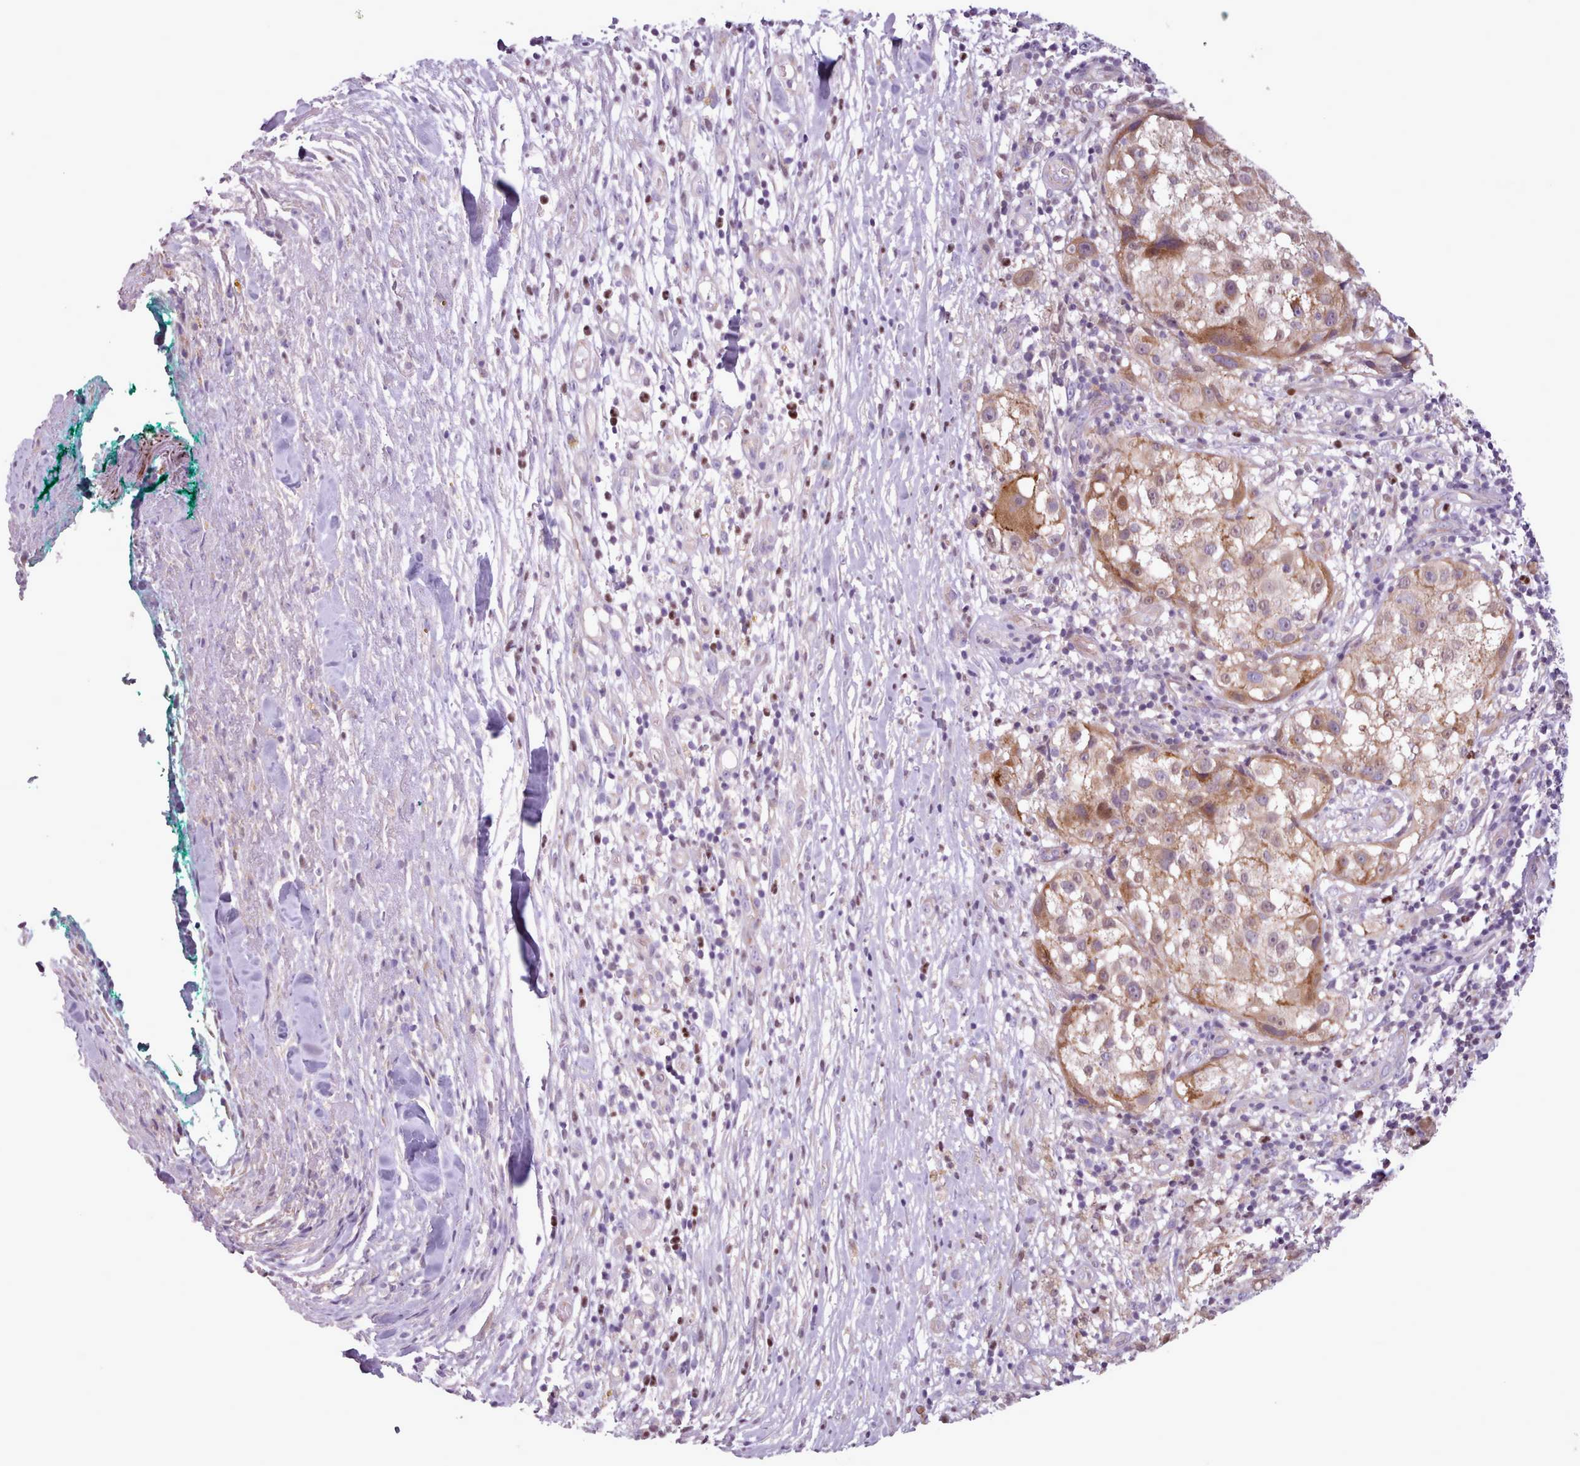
{"staining": {"intensity": "moderate", "quantity": "25%-75%", "location": "cytoplasmic/membranous,nuclear"}, "tissue": "melanoma", "cell_type": "Tumor cells", "image_type": "cancer", "snomed": [{"axis": "morphology", "description": "Normal morphology"}, {"axis": "morphology", "description": "Malignant melanoma, NOS"}, {"axis": "topography", "description": "Skin"}], "caption": "Immunohistochemistry (IHC) photomicrograph of human malignant melanoma stained for a protein (brown), which demonstrates medium levels of moderate cytoplasmic/membranous and nuclear positivity in approximately 25%-75% of tumor cells.", "gene": "SLURP1", "patient": {"sex": "female", "age": 72}}